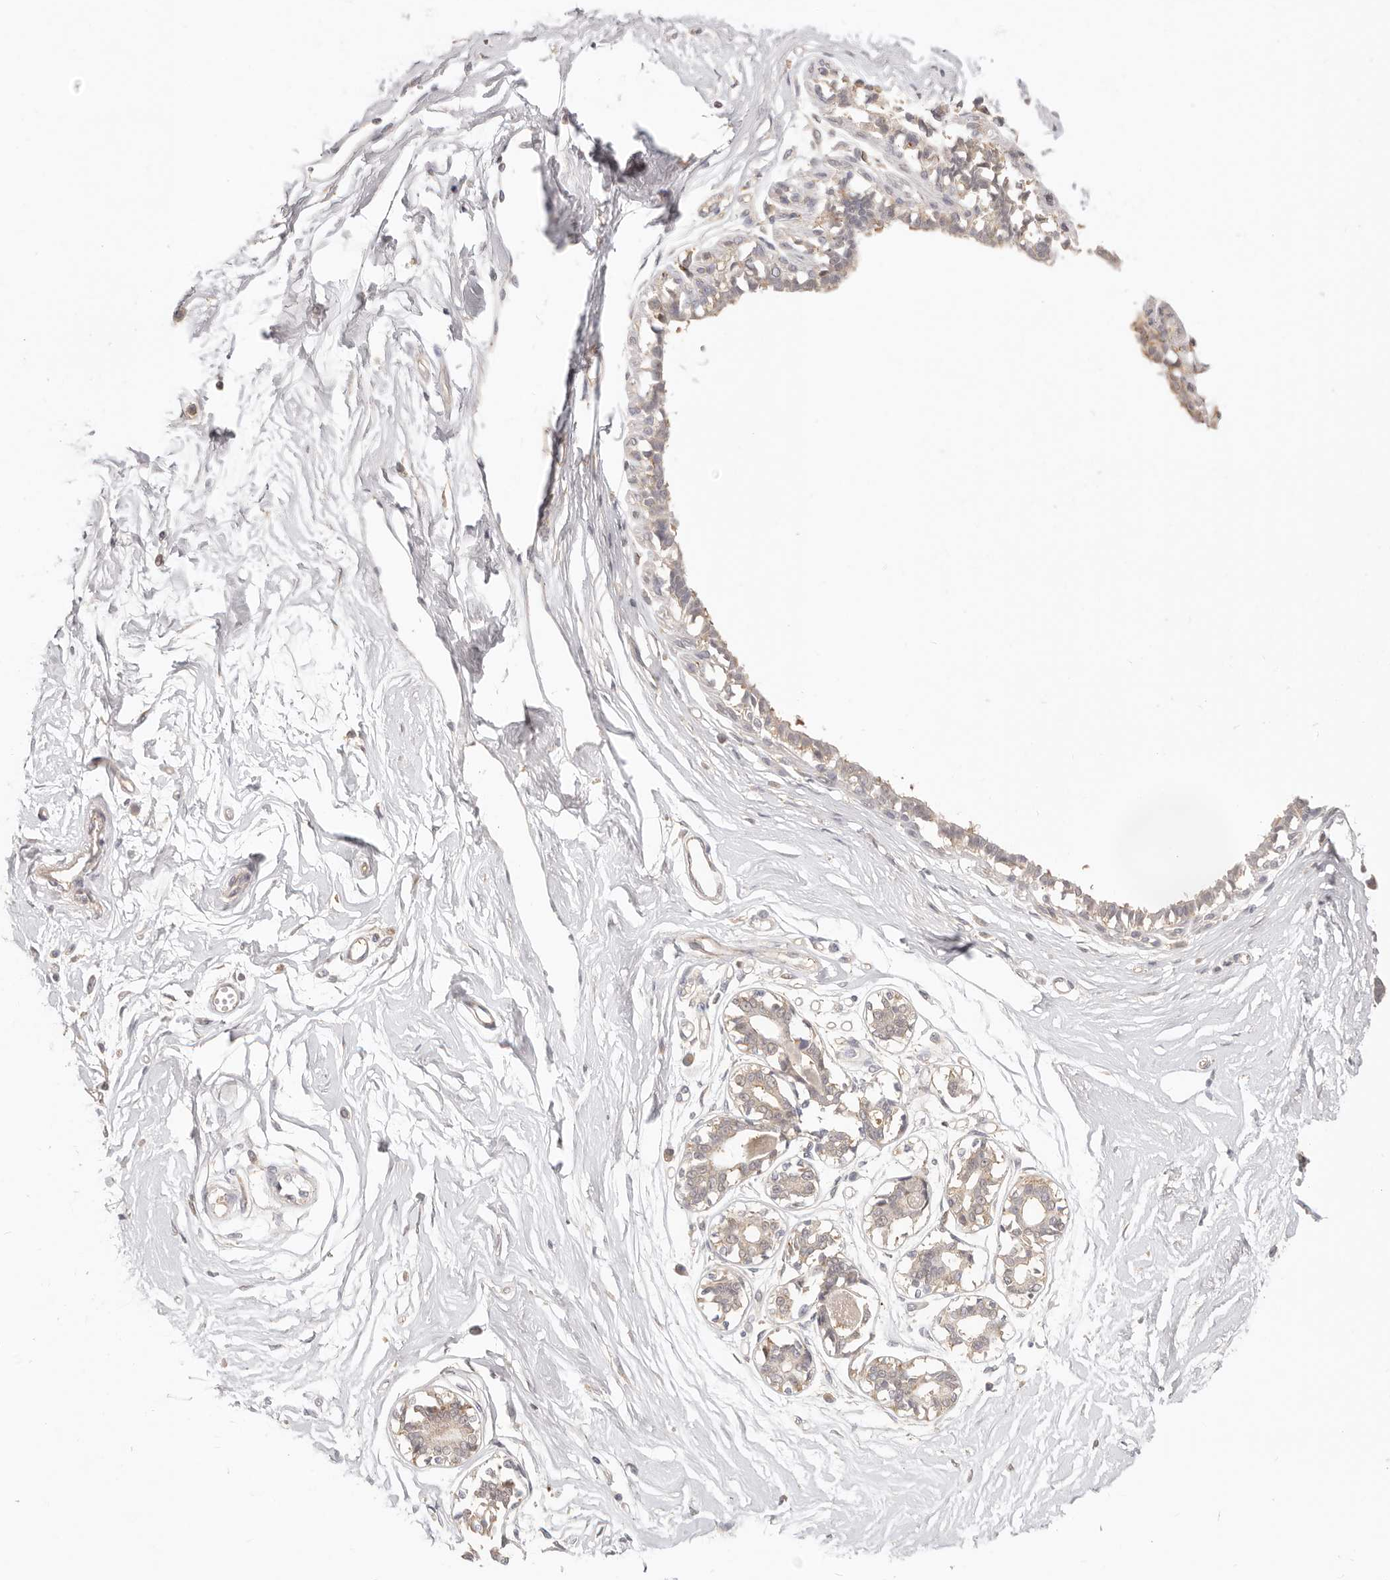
{"staining": {"intensity": "negative", "quantity": "none", "location": "none"}, "tissue": "breast", "cell_type": "Adipocytes", "image_type": "normal", "snomed": [{"axis": "morphology", "description": "Normal tissue, NOS"}, {"axis": "topography", "description": "Breast"}], "caption": "Histopathology image shows no protein positivity in adipocytes of benign breast.", "gene": "DTNBP1", "patient": {"sex": "female", "age": 45}}